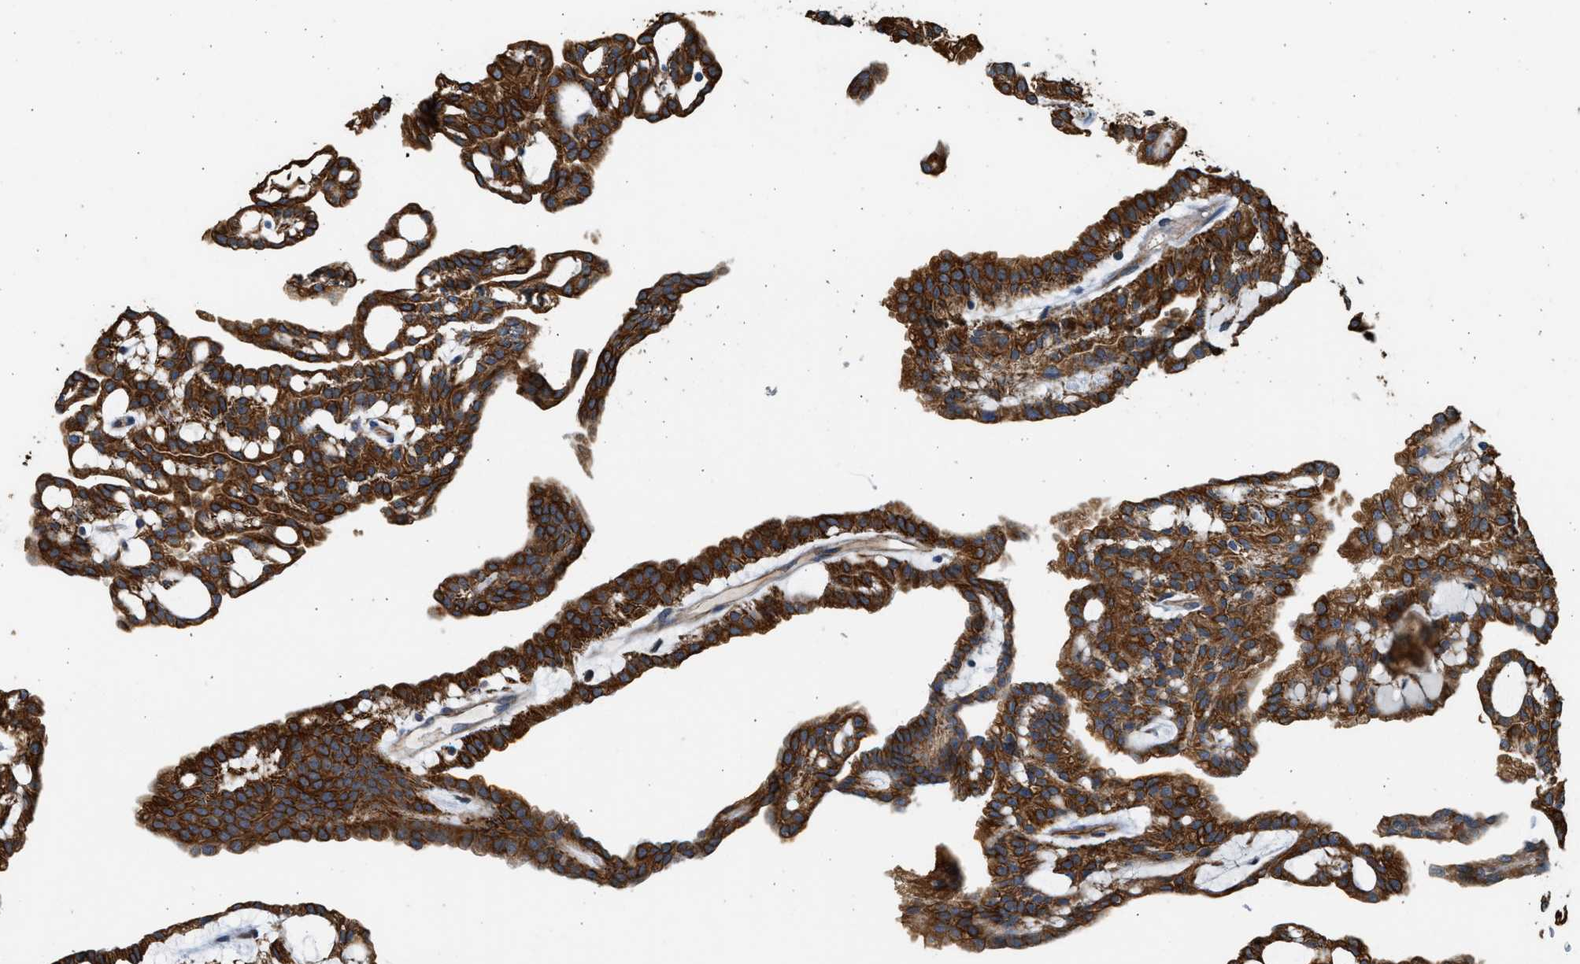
{"staining": {"intensity": "strong", "quantity": ">75%", "location": "cytoplasmic/membranous"}, "tissue": "renal cancer", "cell_type": "Tumor cells", "image_type": "cancer", "snomed": [{"axis": "morphology", "description": "Adenocarcinoma, NOS"}, {"axis": "topography", "description": "Kidney"}], "caption": "This image demonstrates renal adenocarcinoma stained with immunohistochemistry (IHC) to label a protein in brown. The cytoplasmic/membranous of tumor cells show strong positivity for the protein. Nuclei are counter-stained blue.", "gene": "PCLO", "patient": {"sex": "male", "age": 63}}